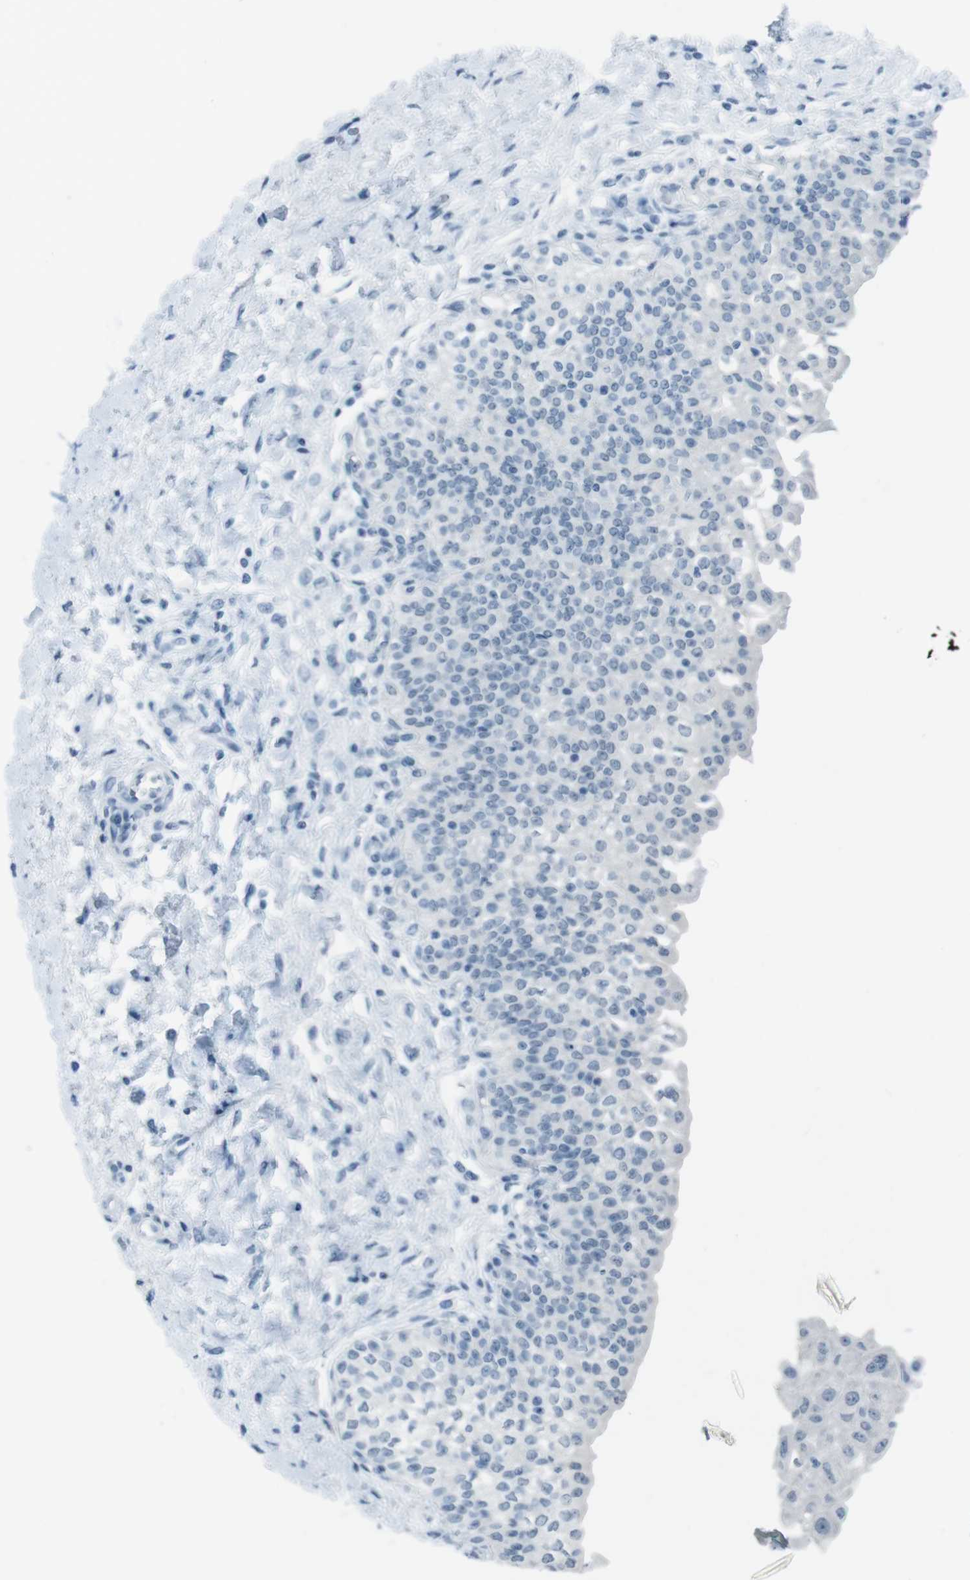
{"staining": {"intensity": "negative", "quantity": "none", "location": "none"}, "tissue": "urinary bladder", "cell_type": "Urothelial cells", "image_type": "normal", "snomed": [{"axis": "morphology", "description": "Normal tissue, NOS"}, {"axis": "topography", "description": "Urinary bladder"}], "caption": "Urothelial cells show no significant expression in normal urinary bladder.", "gene": "TMEM207", "patient": {"sex": "male", "age": 55}}